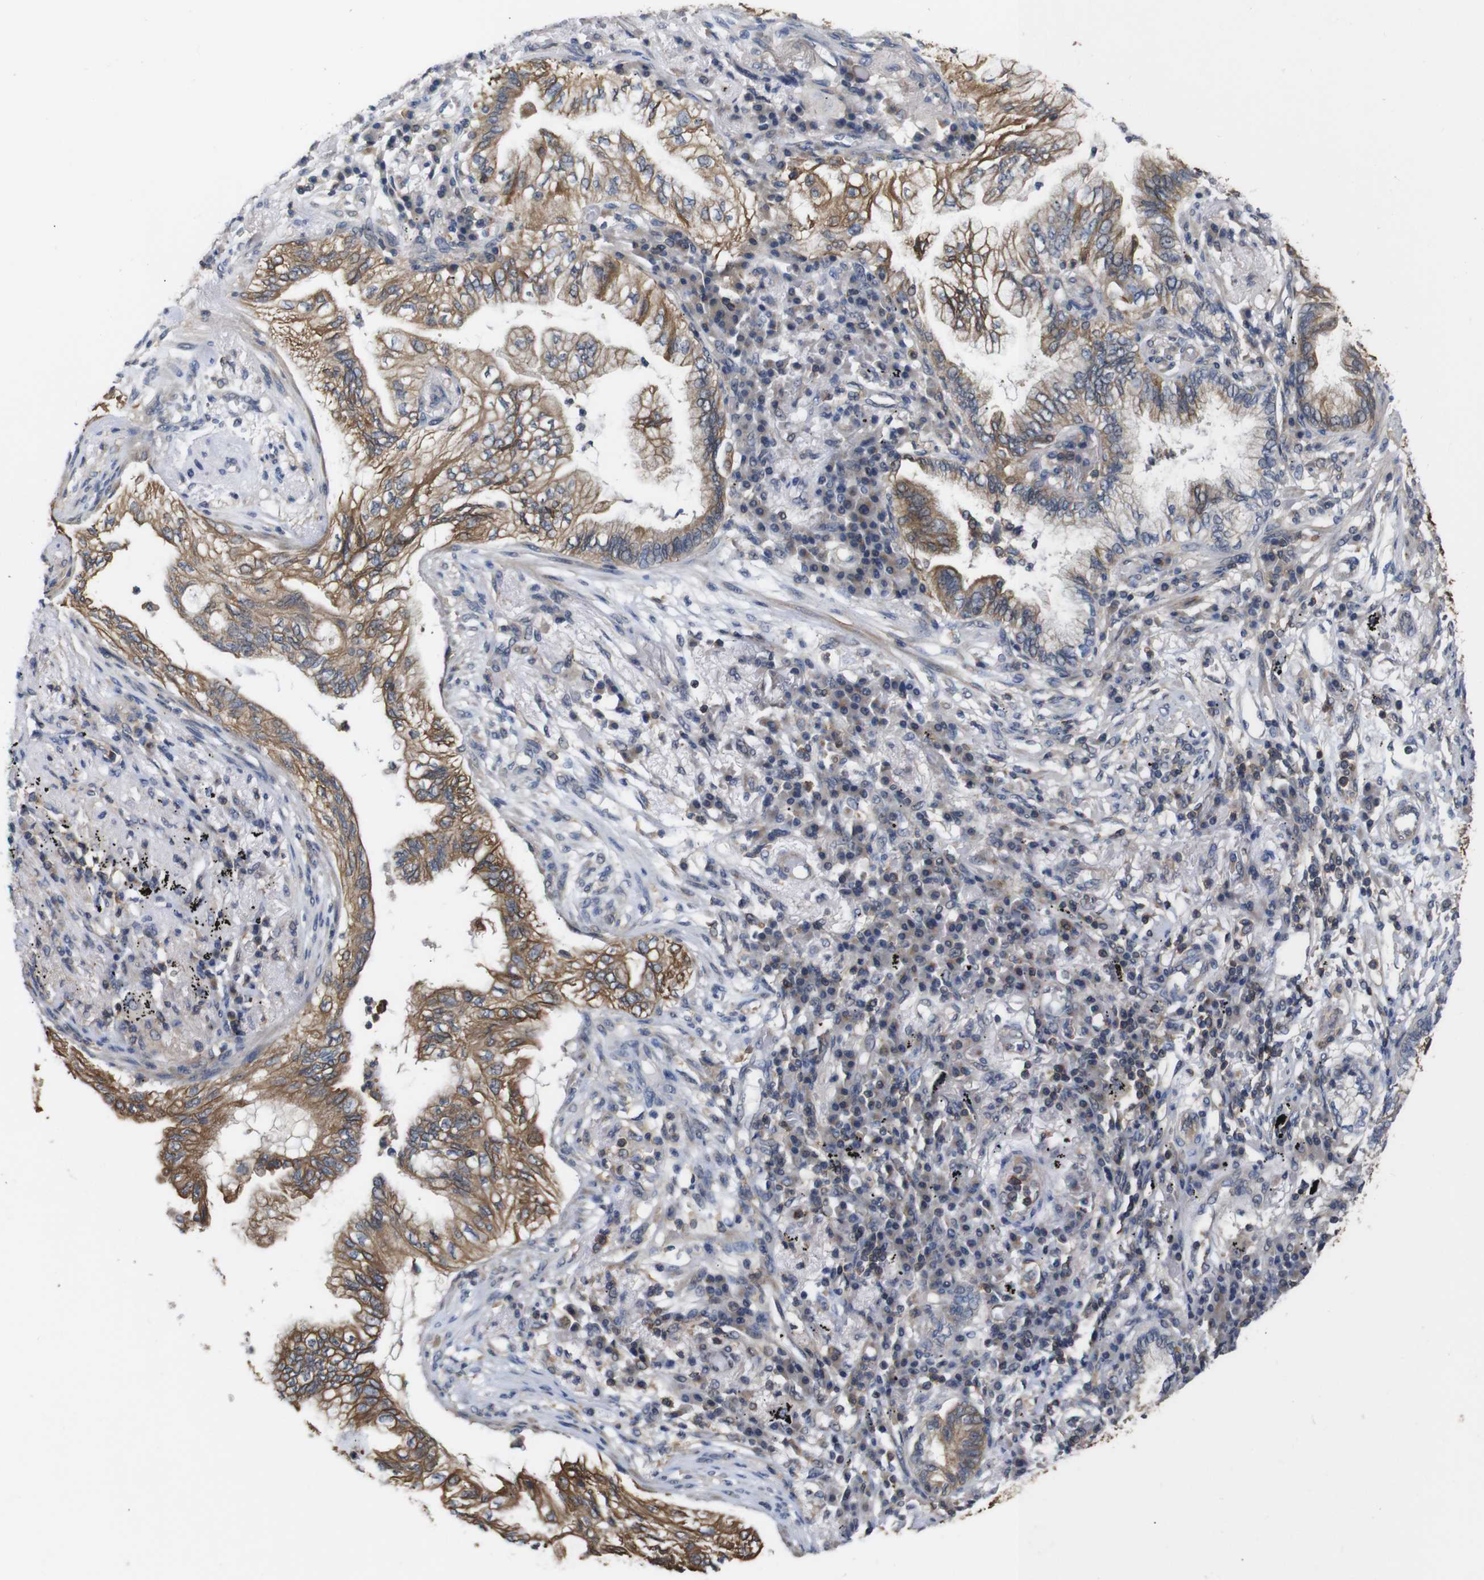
{"staining": {"intensity": "moderate", "quantity": ">75%", "location": "cytoplasmic/membranous"}, "tissue": "lung cancer", "cell_type": "Tumor cells", "image_type": "cancer", "snomed": [{"axis": "morphology", "description": "Normal tissue, NOS"}, {"axis": "morphology", "description": "Adenocarcinoma, NOS"}, {"axis": "topography", "description": "Bronchus"}, {"axis": "topography", "description": "Lung"}], "caption": "Lung adenocarcinoma stained for a protein exhibits moderate cytoplasmic/membranous positivity in tumor cells. (DAB = brown stain, brightfield microscopy at high magnification).", "gene": "BRWD3", "patient": {"sex": "female", "age": 70}}